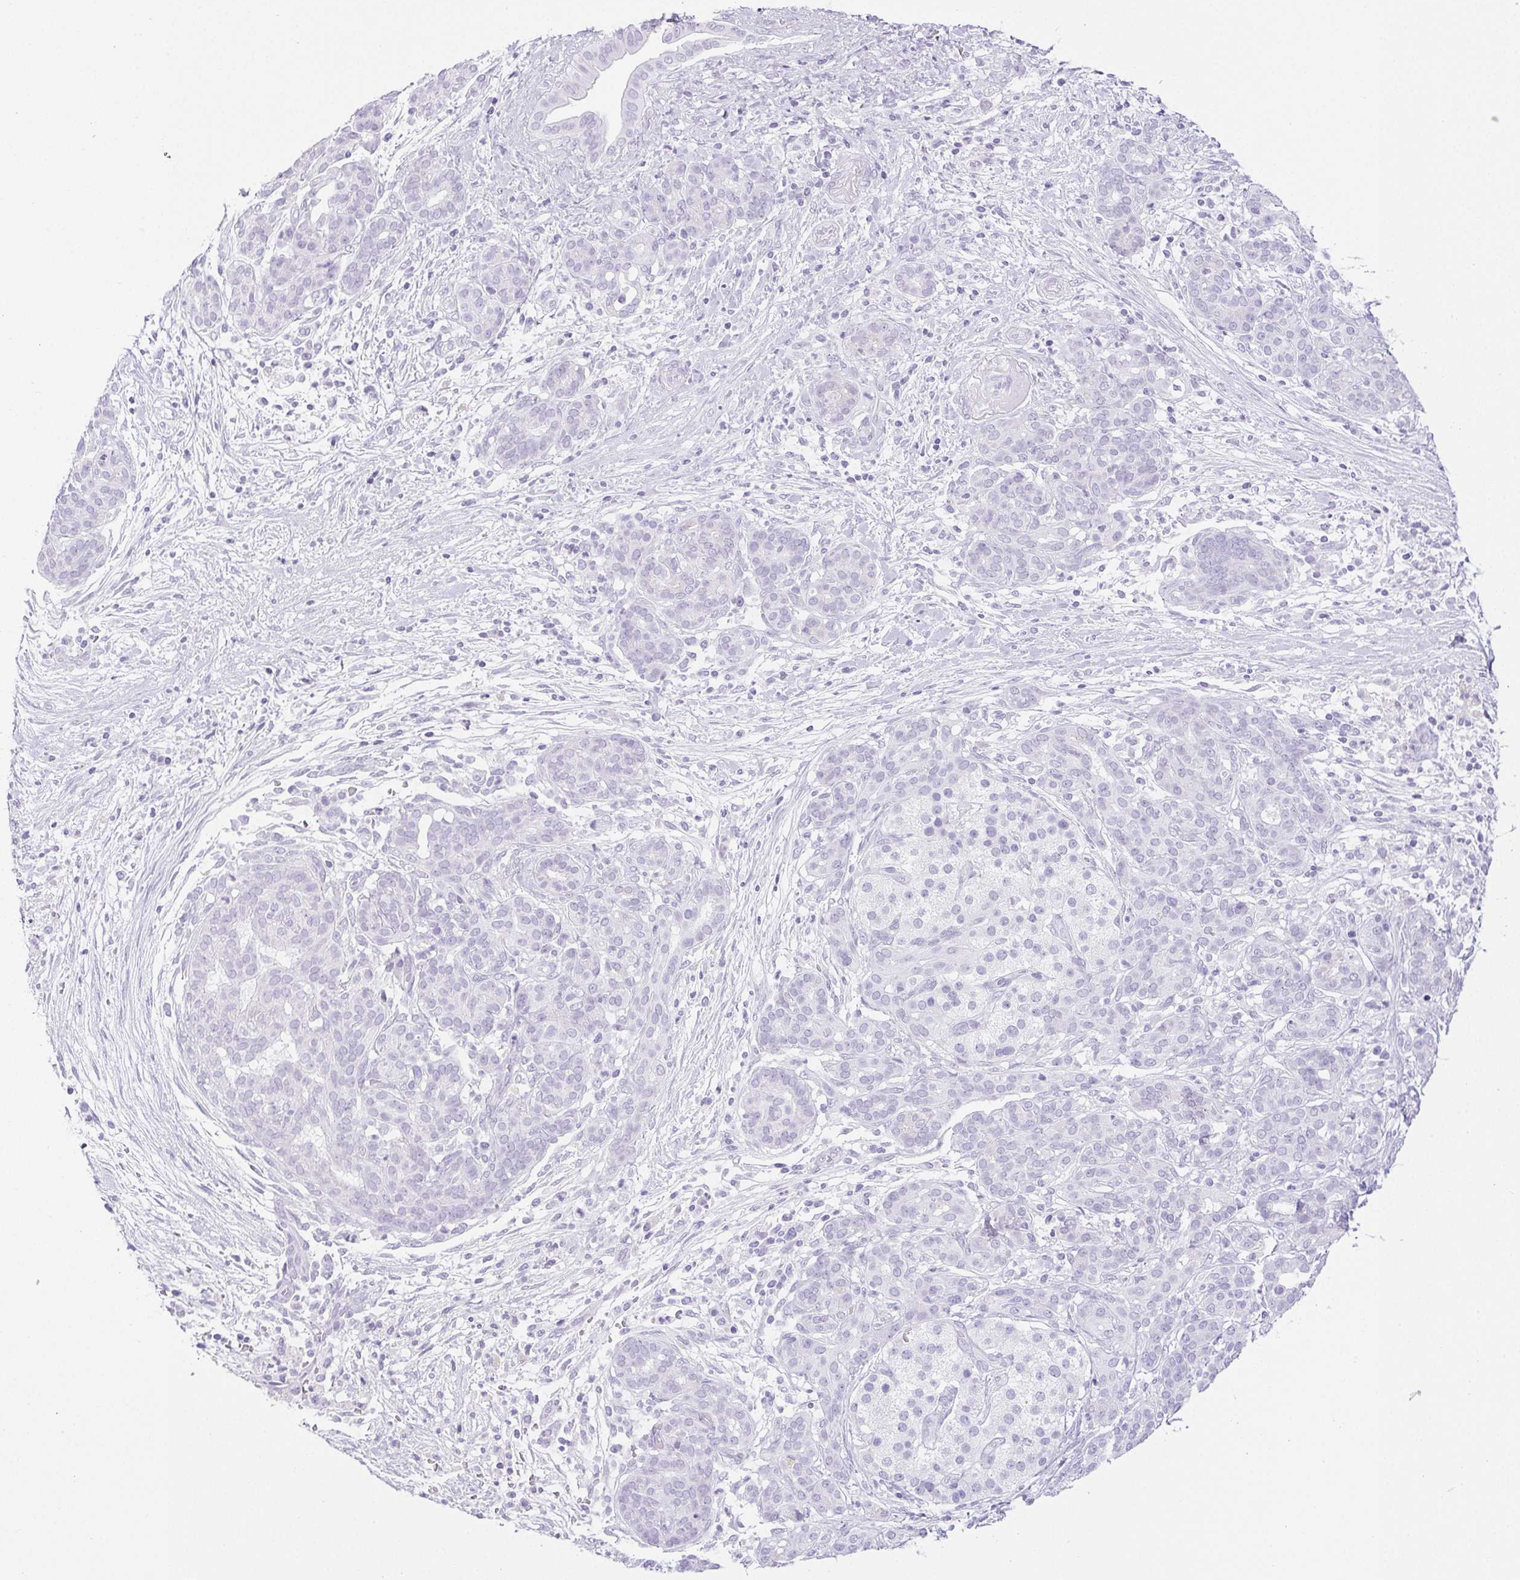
{"staining": {"intensity": "negative", "quantity": "none", "location": "none"}, "tissue": "pancreatic cancer", "cell_type": "Tumor cells", "image_type": "cancer", "snomed": [{"axis": "morphology", "description": "Adenocarcinoma, NOS"}, {"axis": "topography", "description": "Pancreas"}], "caption": "IHC photomicrograph of human pancreatic adenocarcinoma stained for a protein (brown), which shows no positivity in tumor cells. (Brightfield microscopy of DAB (3,3'-diaminobenzidine) immunohistochemistry (IHC) at high magnification).", "gene": "HLA-G", "patient": {"sex": "male", "age": 44}}